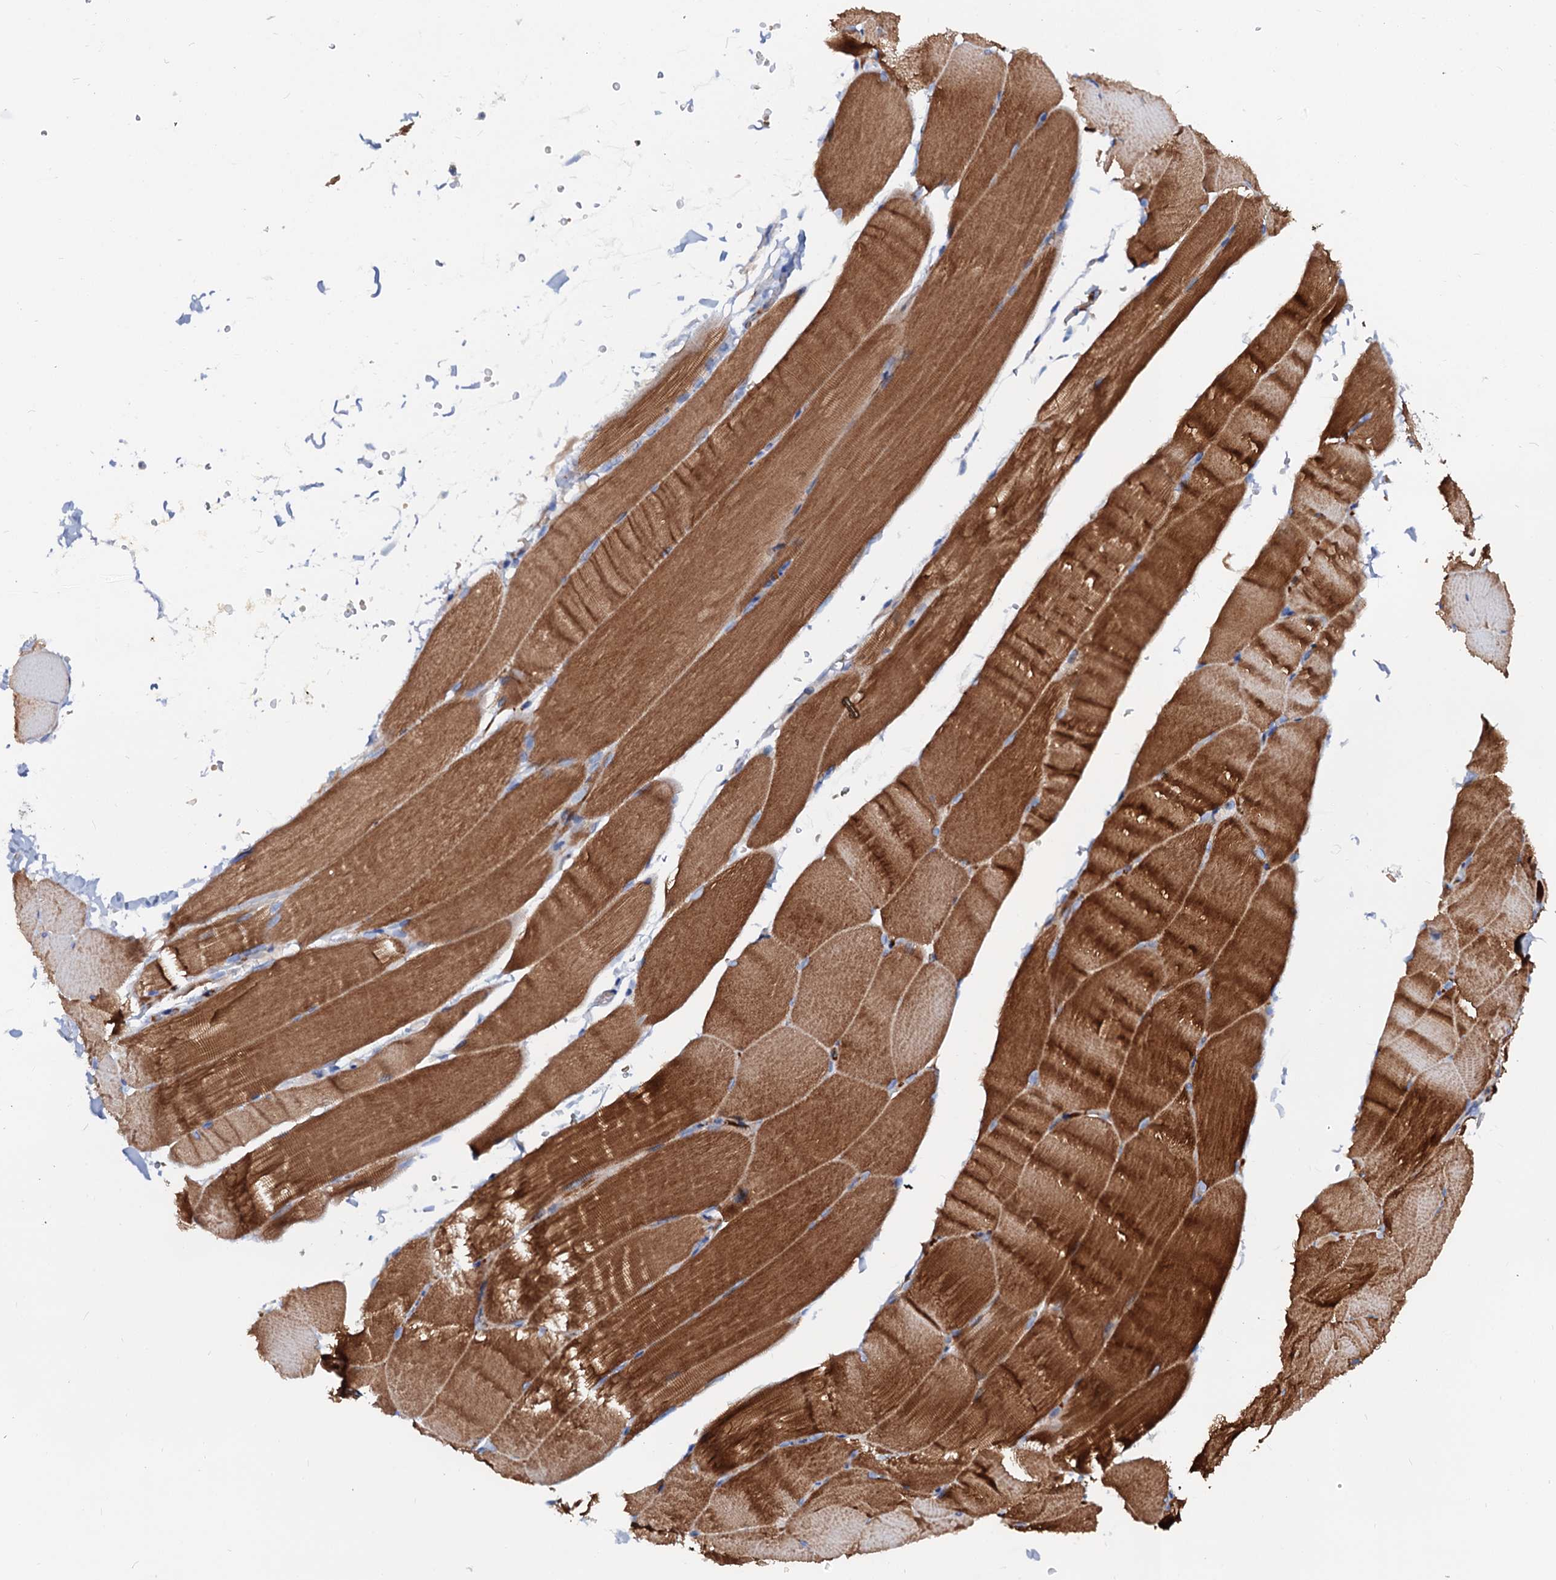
{"staining": {"intensity": "strong", "quantity": ">75%", "location": "cytoplasmic/membranous"}, "tissue": "skeletal muscle", "cell_type": "Myocytes", "image_type": "normal", "snomed": [{"axis": "morphology", "description": "Normal tissue, NOS"}, {"axis": "topography", "description": "Skeletal muscle"}, {"axis": "topography", "description": "Parathyroid gland"}], "caption": "Protein staining by immunohistochemistry demonstrates strong cytoplasmic/membranous expression in approximately >75% of myocytes in unremarkable skeletal muscle.", "gene": "SLC10A7", "patient": {"sex": "female", "age": 37}}